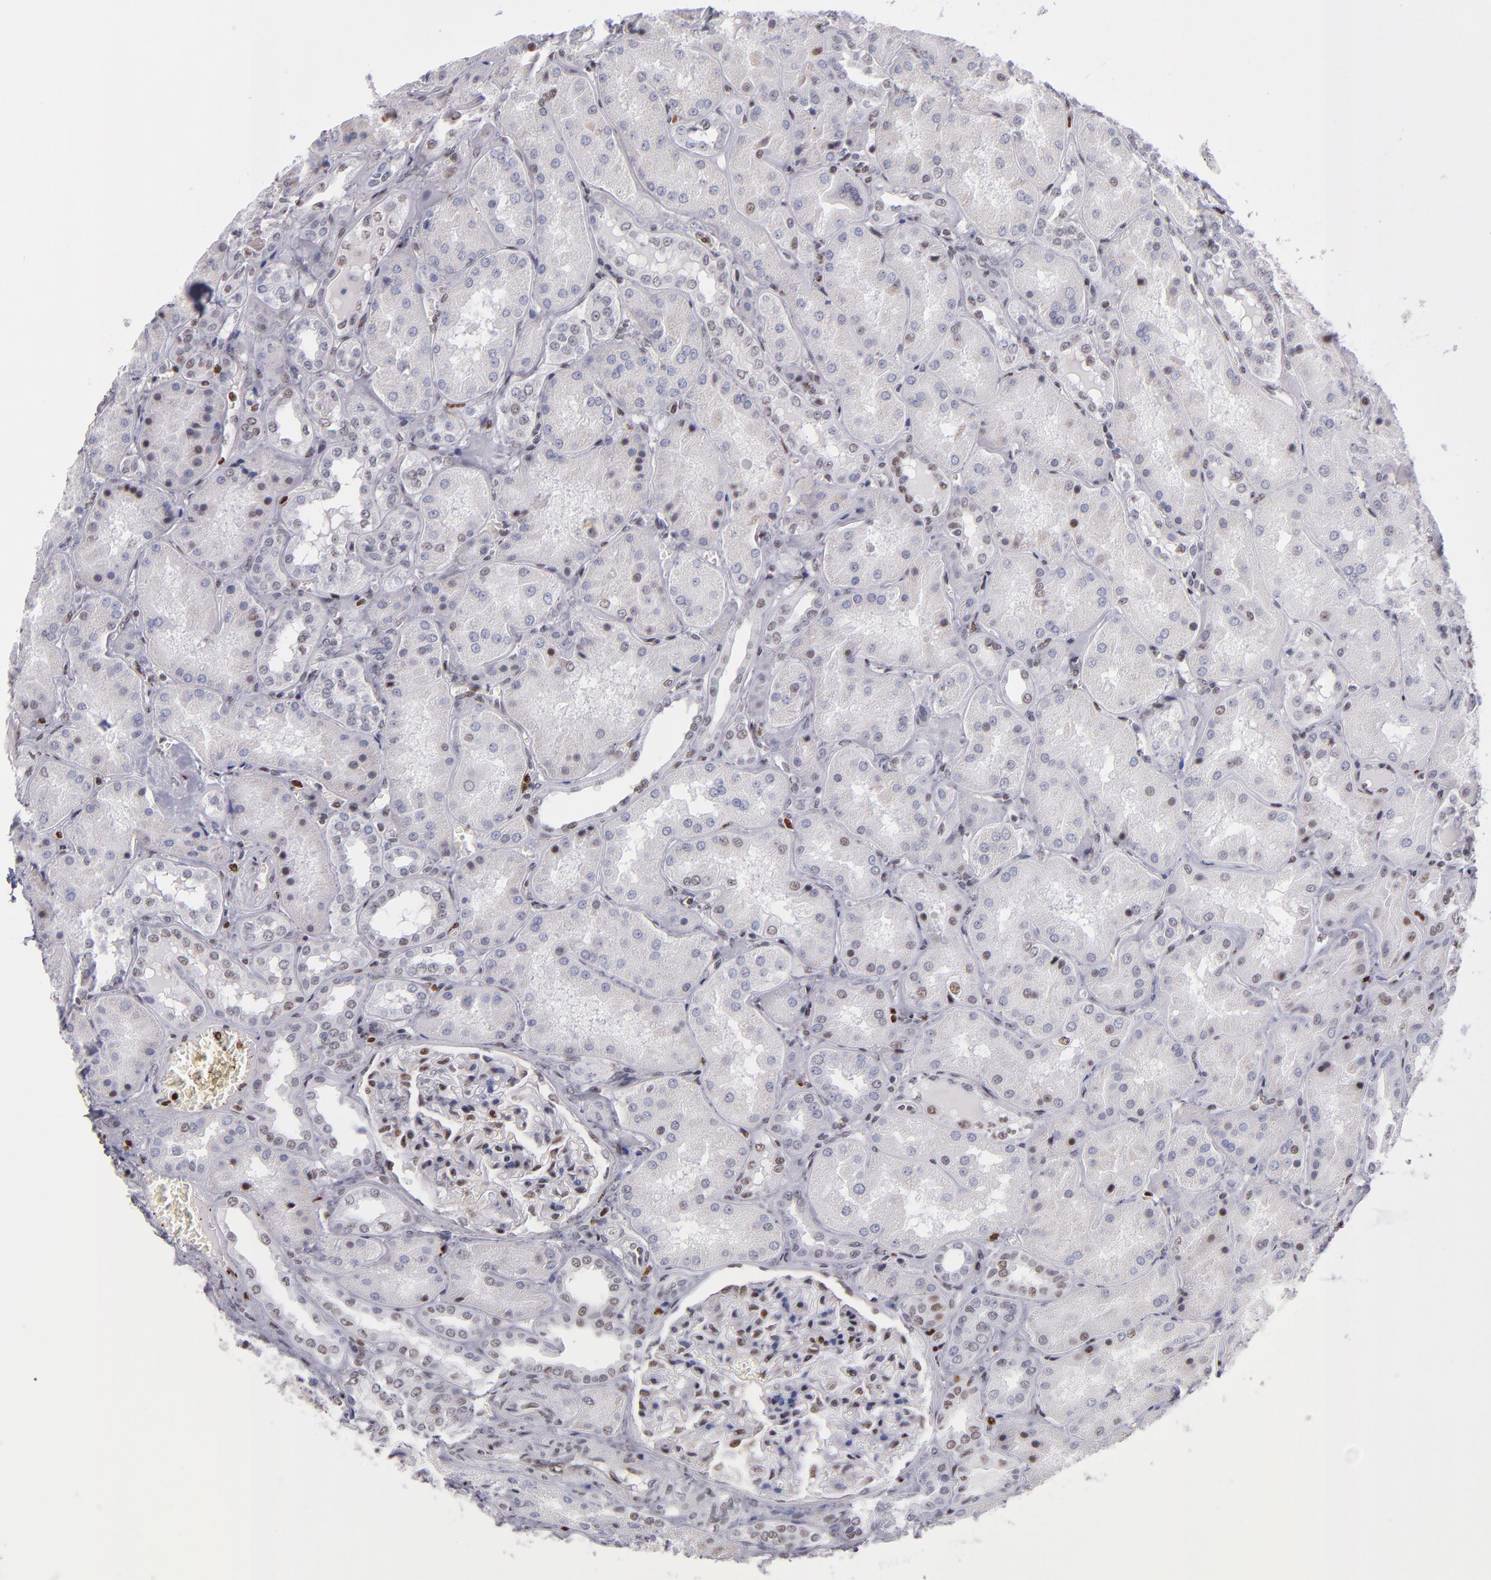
{"staining": {"intensity": "moderate", "quantity": "25%-75%", "location": "nuclear"}, "tissue": "kidney", "cell_type": "Cells in glomeruli", "image_type": "normal", "snomed": [{"axis": "morphology", "description": "Normal tissue, NOS"}, {"axis": "topography", "description": "Kidney"}], "caption": "Immunohistochemistry (DAB) staining of normal kidney shows moderate nuclear protein expression in about 25%-75% of cells in glomeruli. The staining was performed using DAB, with brown indicating positive protein expression. Nuclei are stained blue with hematoxylin.", "gene": "POLA1", "patient": {"sex": "female", "age": 56}}